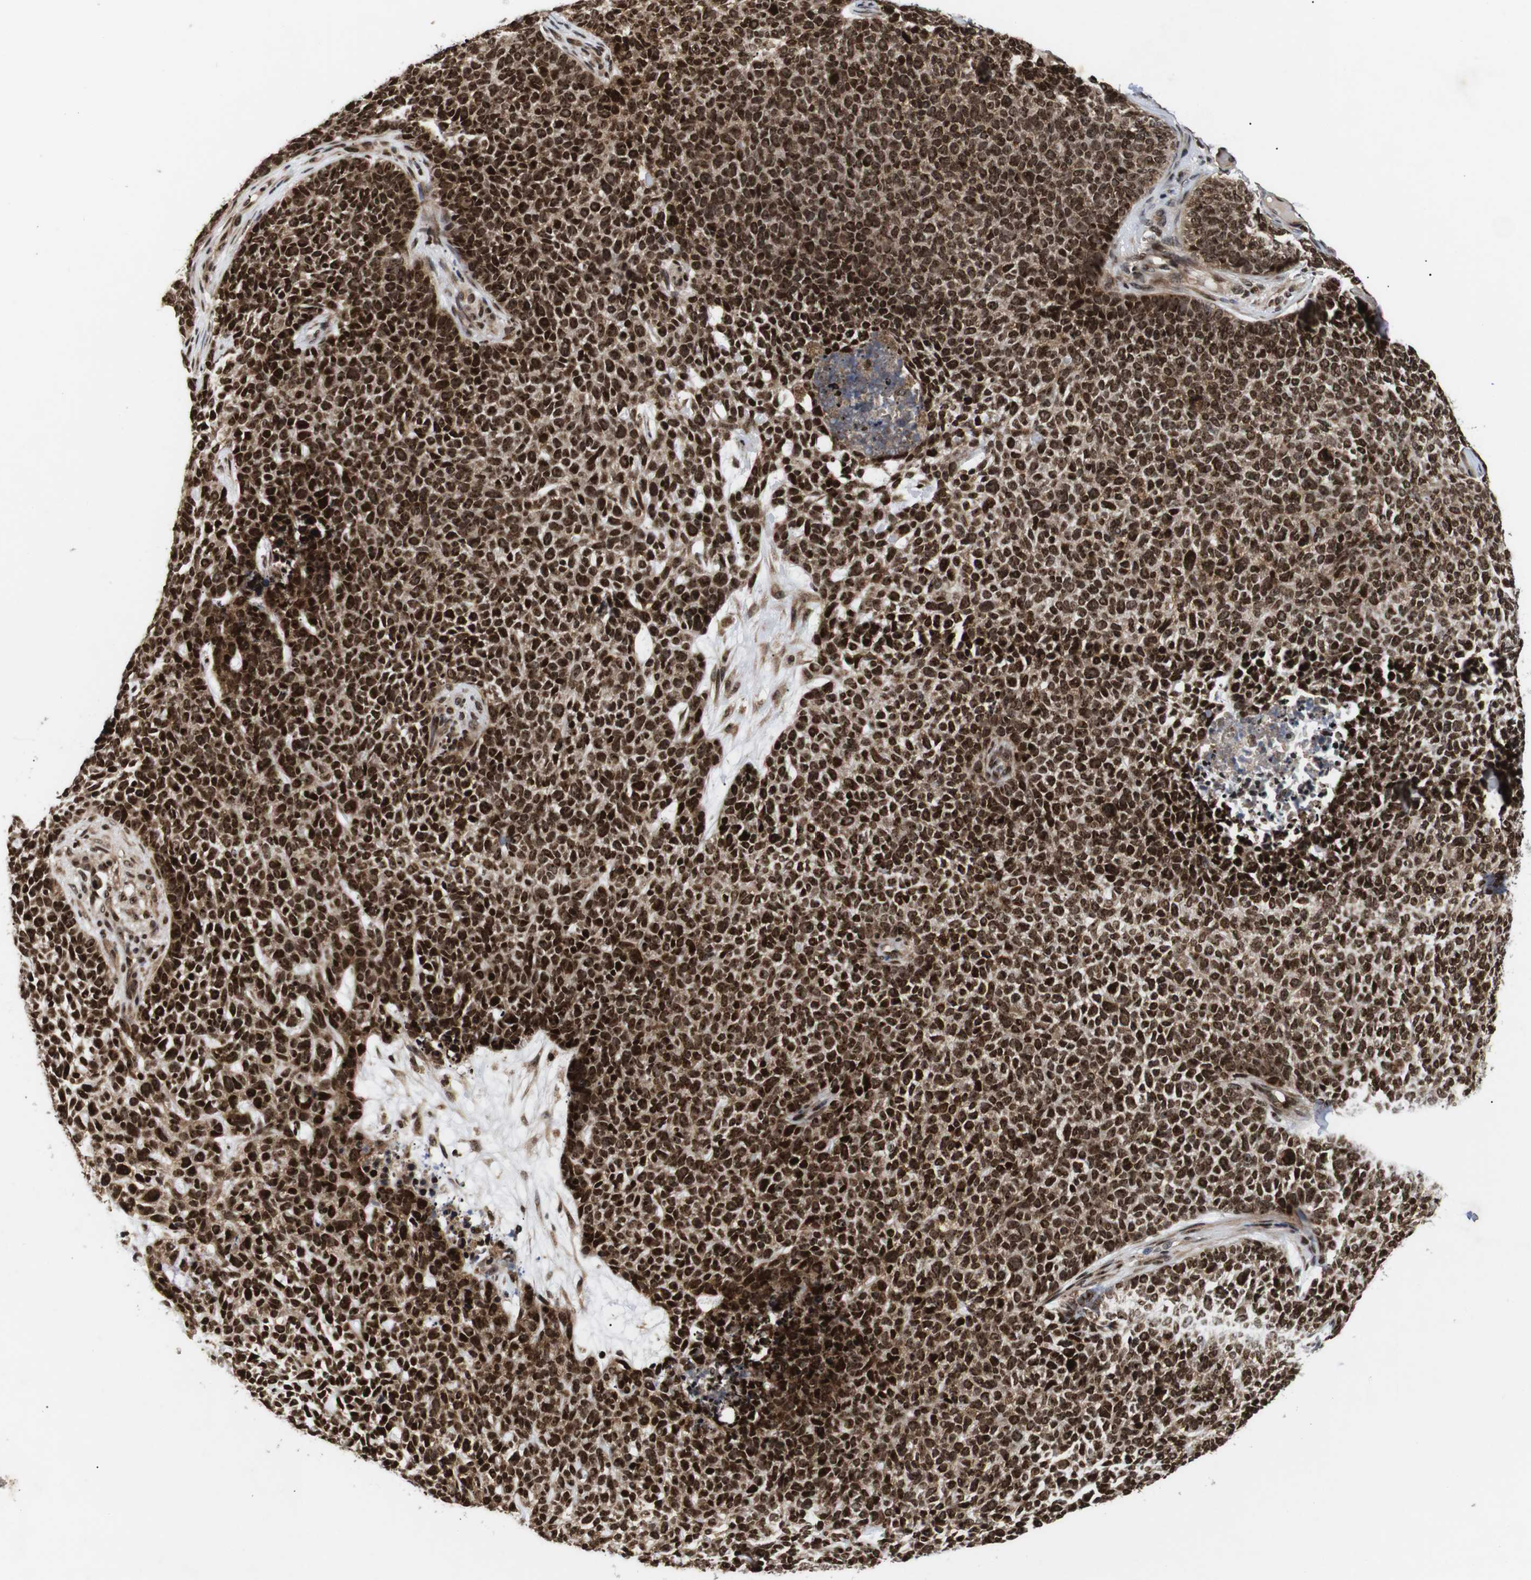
{"staining": {"intensity": "strong", "quantity": ">75%", "location": "nuclear"}, "tissue": "skin cancer", "cell_type": "Tumor cells", "image_type": "cancer", "snomed": [{"axis": "morphology", "description": "Basal cell carcinoma"}, {"axis": "topography", "description": "Skin"}], "caption": "Immunohistochemical staining of human skin cancer (basal cell carcinoma) demonstrates strong nuclear protein staining in approximately >75% of tumor cells.", "gene": "KIF23", "patient": {"sex": "female", "age": 84}}